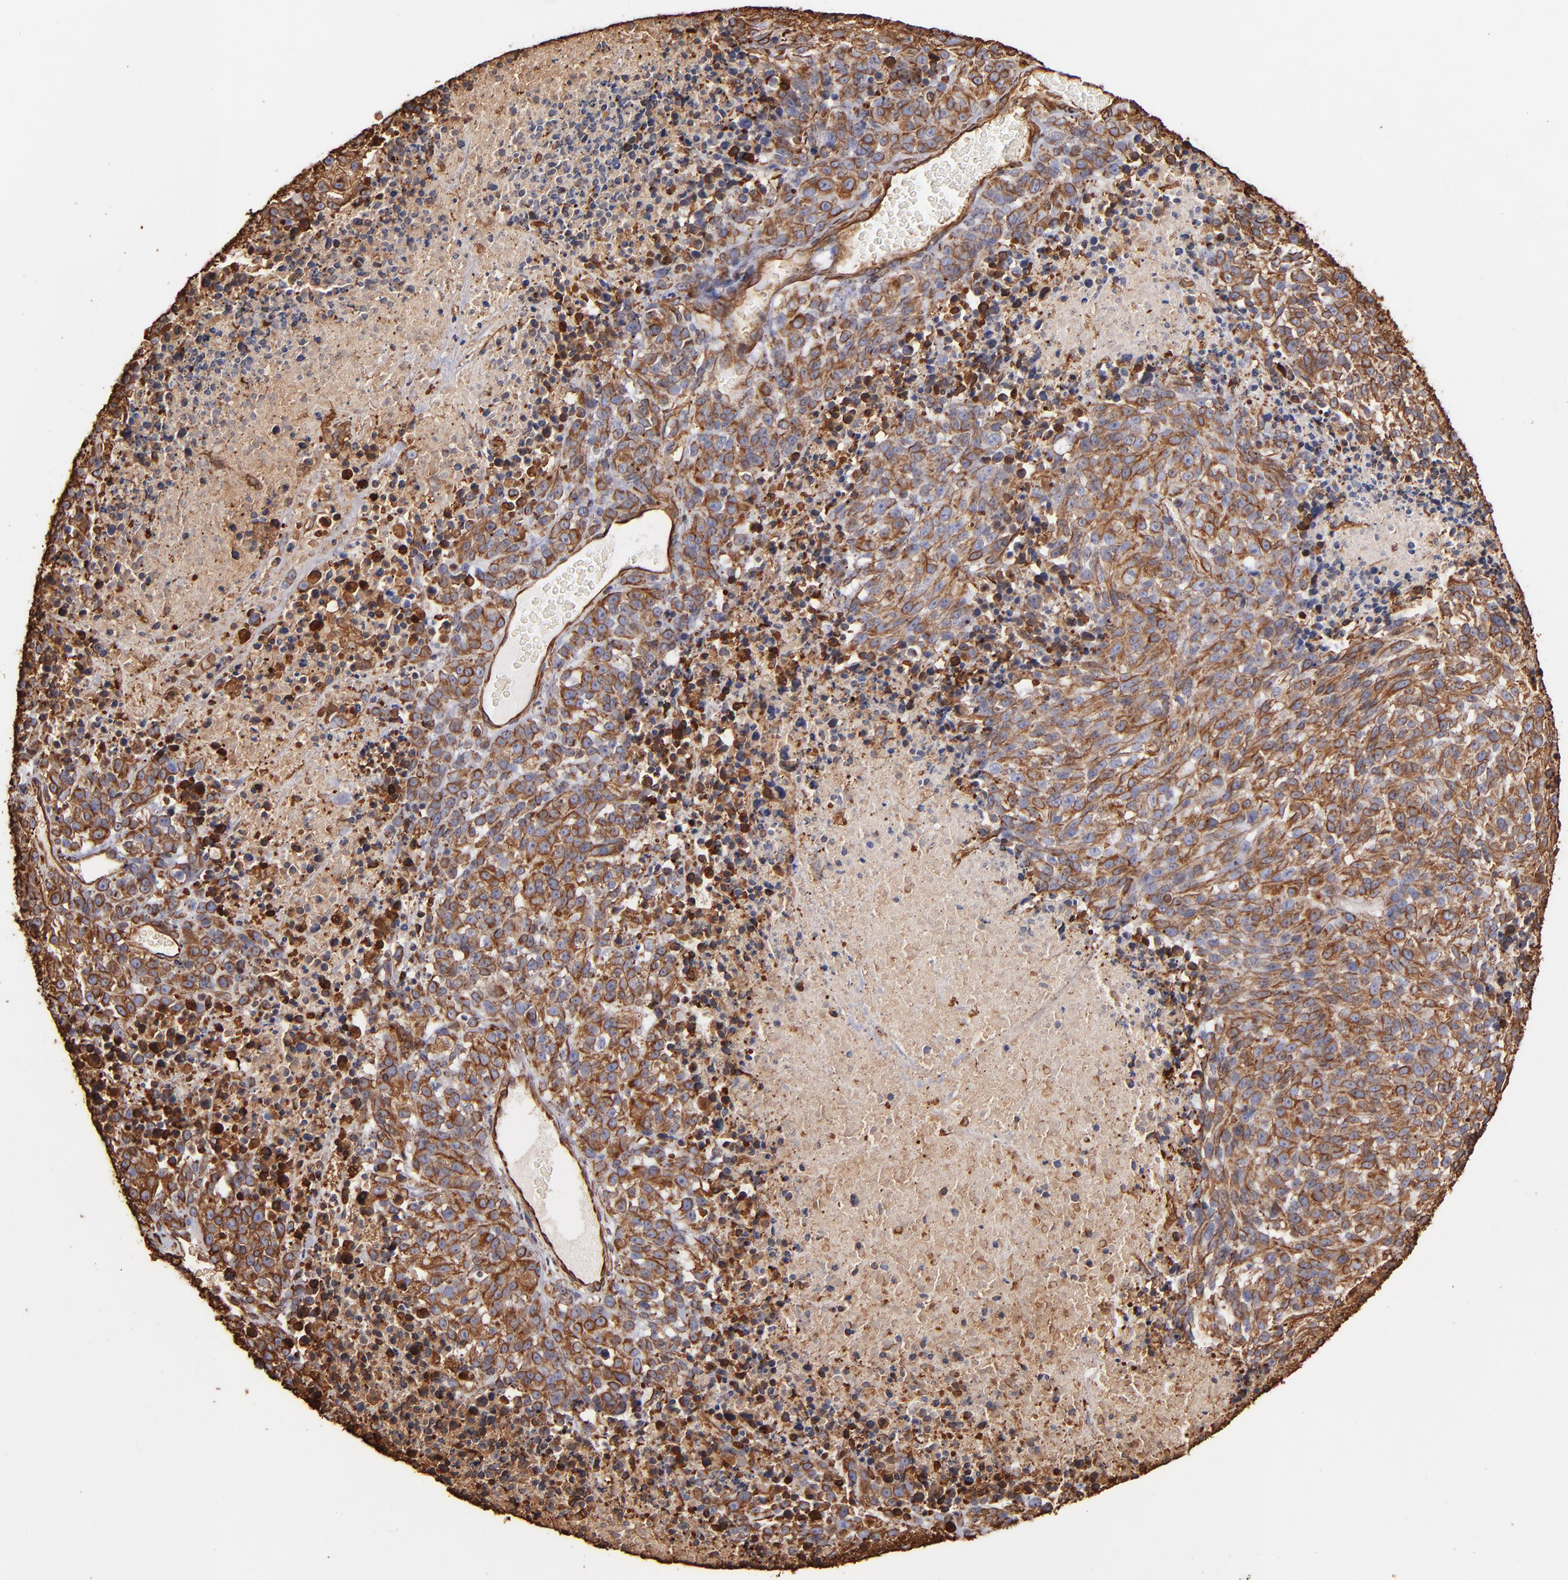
{"staining": {"intensity": "strong", "quantity": ">75%", "location": "cytoplasmic/membranous"}, "tissue": "melanoma", "cell_type": "Tumor cells", "image_type": "cancer", "snomed": [{"axis": "morphology", "description": "Malignant melanoma, Metastatic site"}, {"axis": "topography", "description": "Cerebral cortex"}], "caption": "The photomicrograph exhibits staining of malignant melanoma (metastatic site), revealing strong cytoplasmic/membranous protein staining (brown color) within tumor cells. The protein is shown in brown color, while the nuclei are stained blue.", "gene": "VIM", "patient": {"sex": "female", "age": 52}}